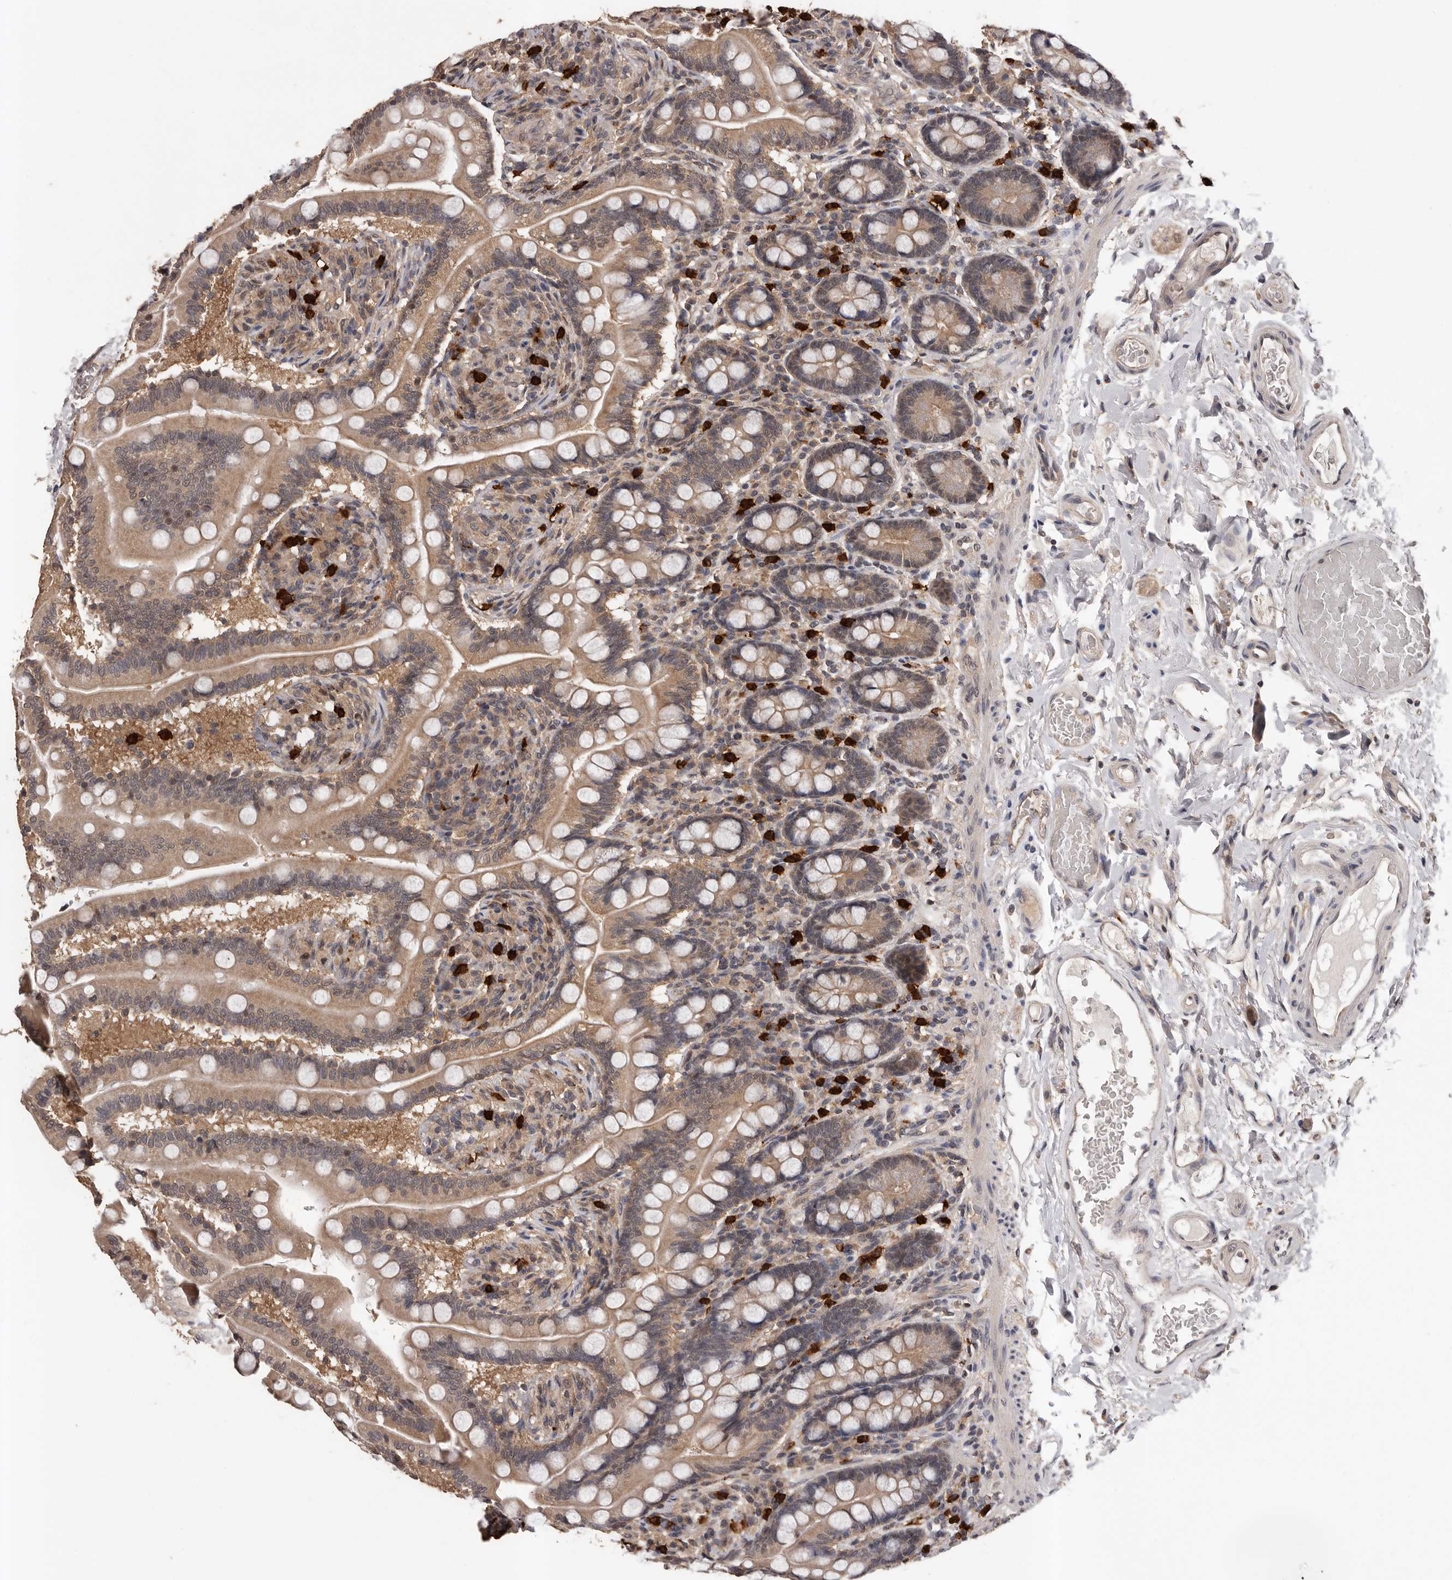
{"staining": {"intensity": "moderate", "quantity": ">75%", "location": "cytoplasmic/membranous"}, "tissue": "small intestine", "cell_type": "Glandular cells", "image_type": "normal", "snomed": [{"axis": "morphology", "description": "Normal tissue, NOS"}, {"axis": "topography", "description": "Small intestine"}], "caption": "DAB immunohistochemical staining of unremarkable human small intestine displays moderate cytoplasmic/membranous protein staining in approximately >75% of glandular cells.", "gene": "VPS37A", "patient": {"sex": "female", "age": 64}}